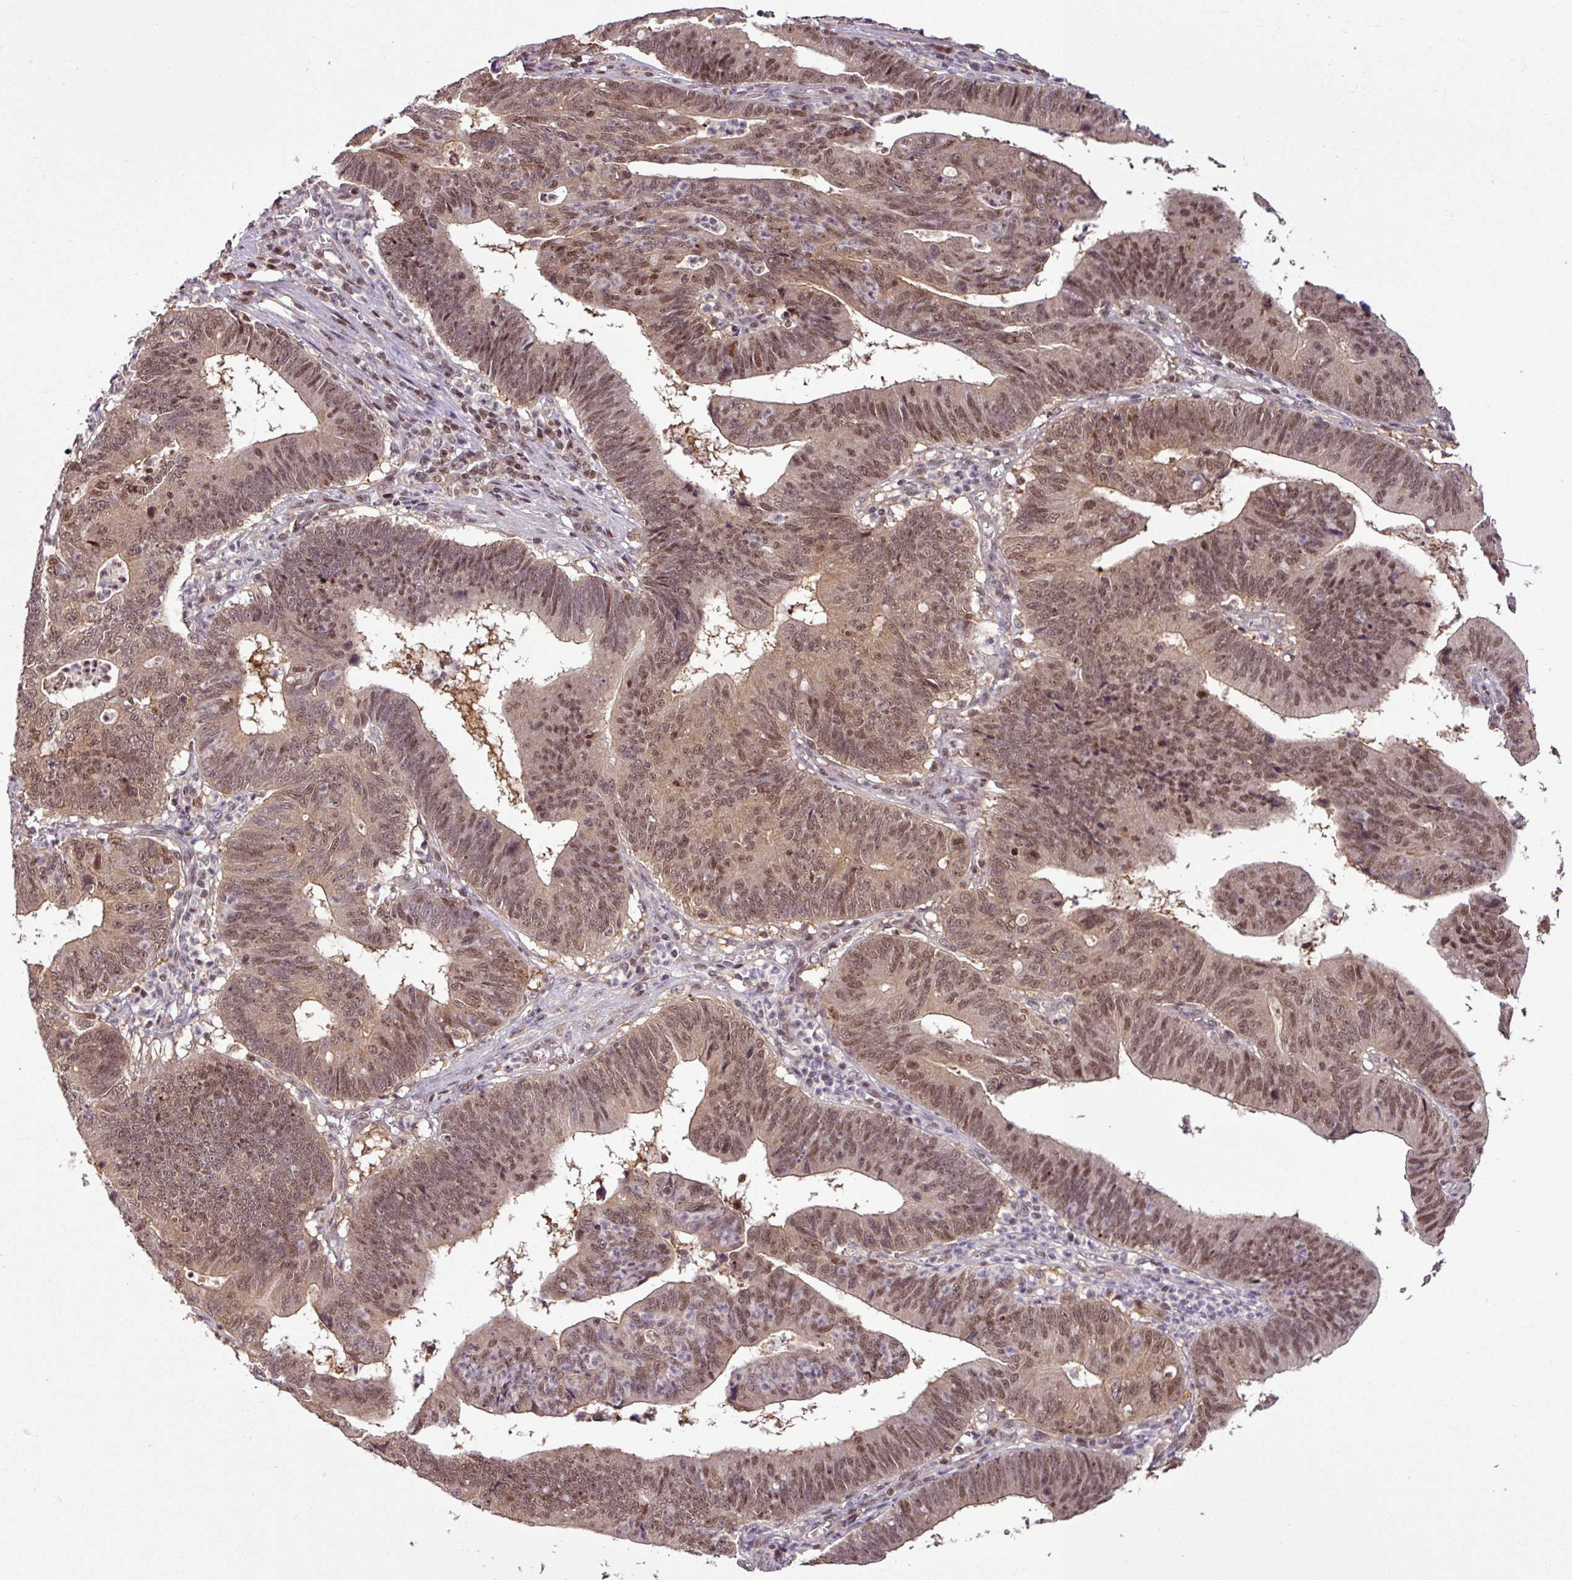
{"staining": {"intensity": "moderate", "quantity": ">75%", "location": "cytoplasmic/membranous,nuclear"}, "tissue": "stomach cancer", "cell_type": "Tumor cells", "image_type": "cancer", "snomed": [{"axis": "morphology", "description": "Adenocarcinoma, NOS"}, {"axis": "topography", "description": "Stomach"}], "caption": "A histopathology image of human stomach cancer (adenocarcinoma) stained for a protein displays moderate cytoplasmic/membranous and nuclear brown staining in tumor cells.", "gene": "ITPKC", "patient": {"sex": "male", "age": 59}}